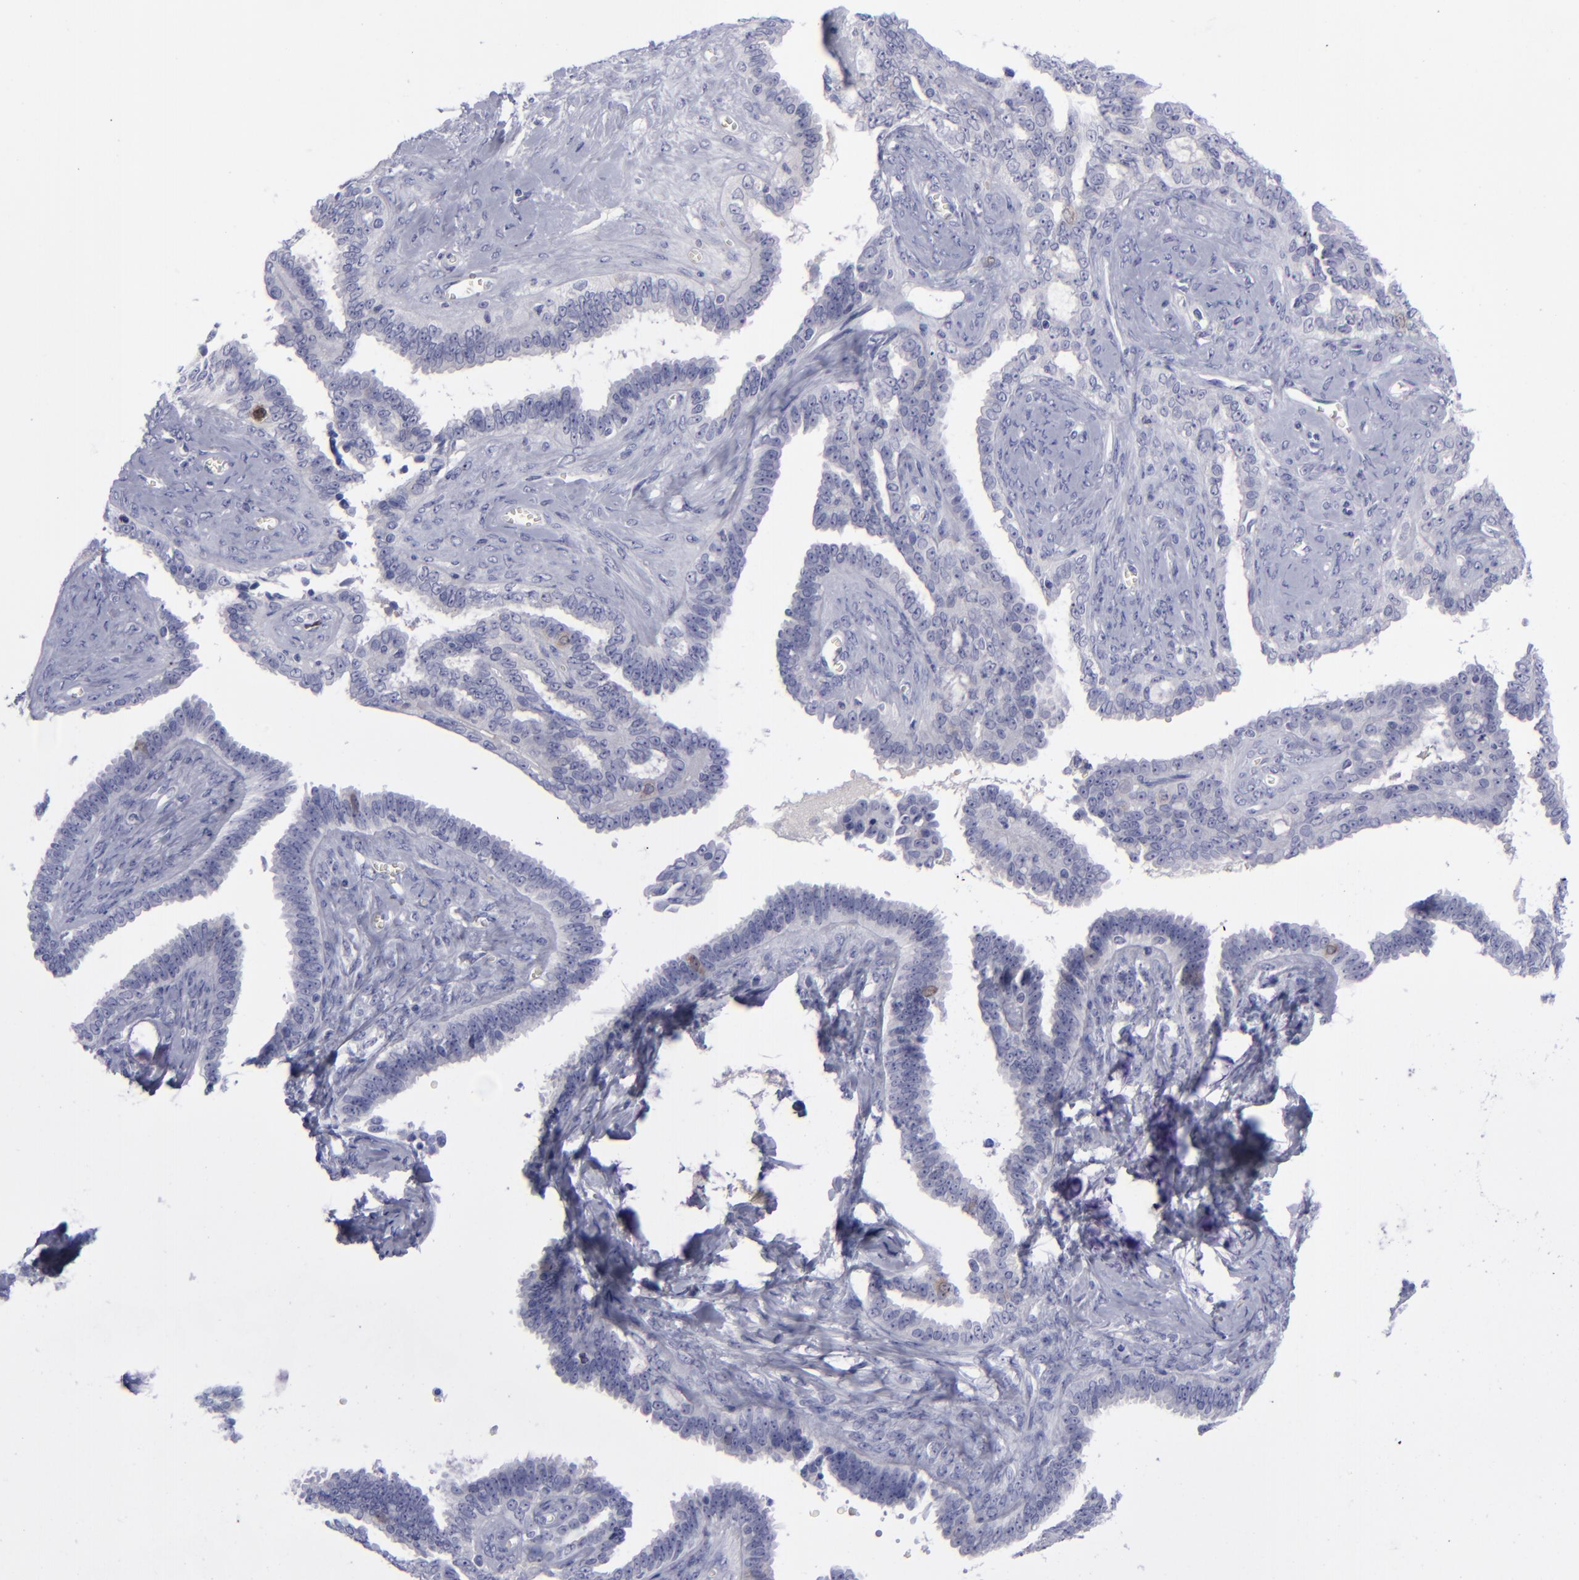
{"staining": {"intensity": "negative", "quantity": "none", "location": "none"}, "tissue": "ovarian cancer", "cell_type": "Tumor cells", "image_type": "cancer", "snomed": [{"axis": "morphology", "description": "Cystadenocarcinoma, serous, NOS"}, {"axis": "topography", "description": "Ovary"}], "caption": "Tumor cells are negative for brown protein staining in serous cystadenocarcinoma (ovarian).", "gene": "AURKA", "patient": {"sex": "female", "age": 71}}